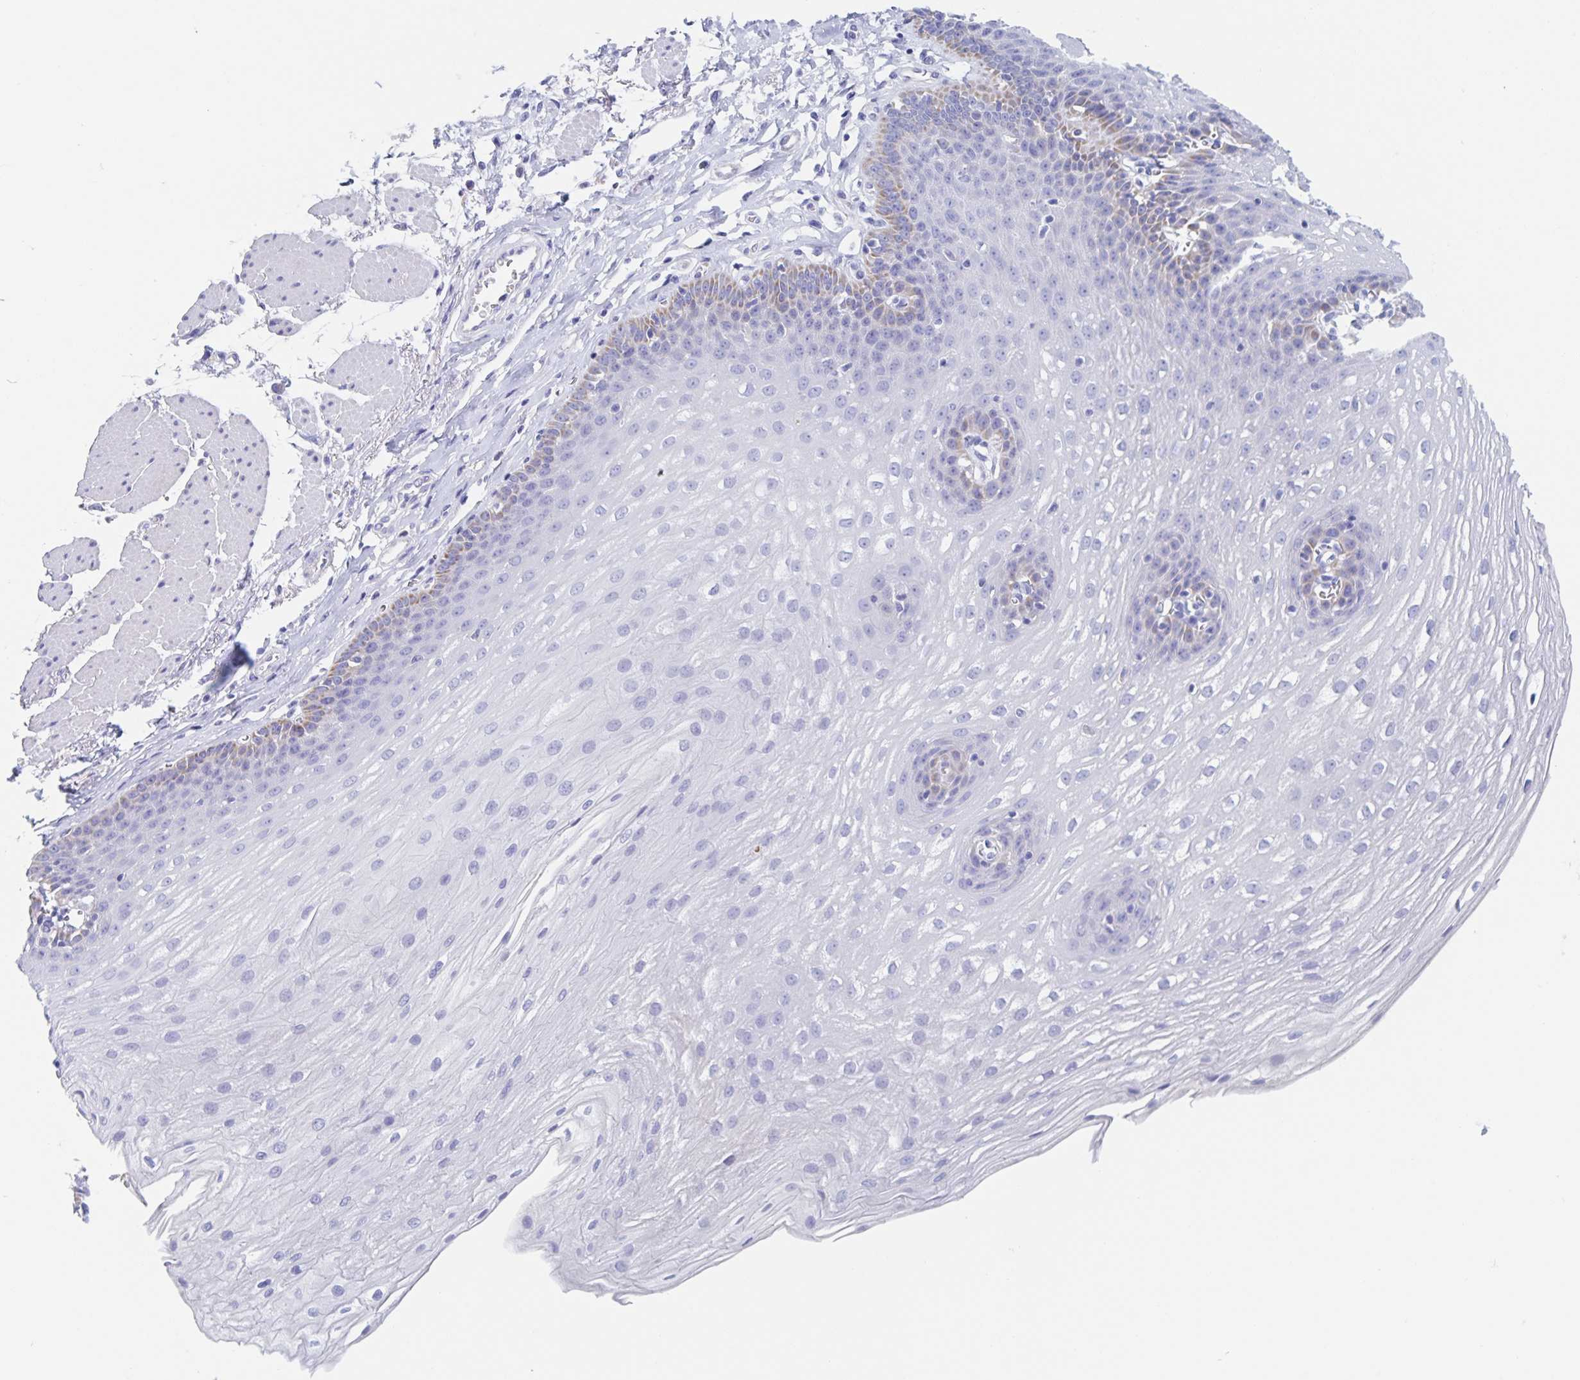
{"staining": {"intensity": "weak", "quantity": "<25%", "location": "cytoplasmic/membranous"}, "tissue": "esophagus", "cell_type": "Squamous epithelial cells", "image_type": "normal", "snomed": [{"axis": "morphology", "description": "Normal tissue, NOS"}, {"axis": "topography", "description": "Esophagus"}], "caption": "The histopathology image reveals no staining of squamous epithelial cells in unremarkable esophagus.", "gene": "DMBT1", "patient": {"sex": "female", "age": 81}}